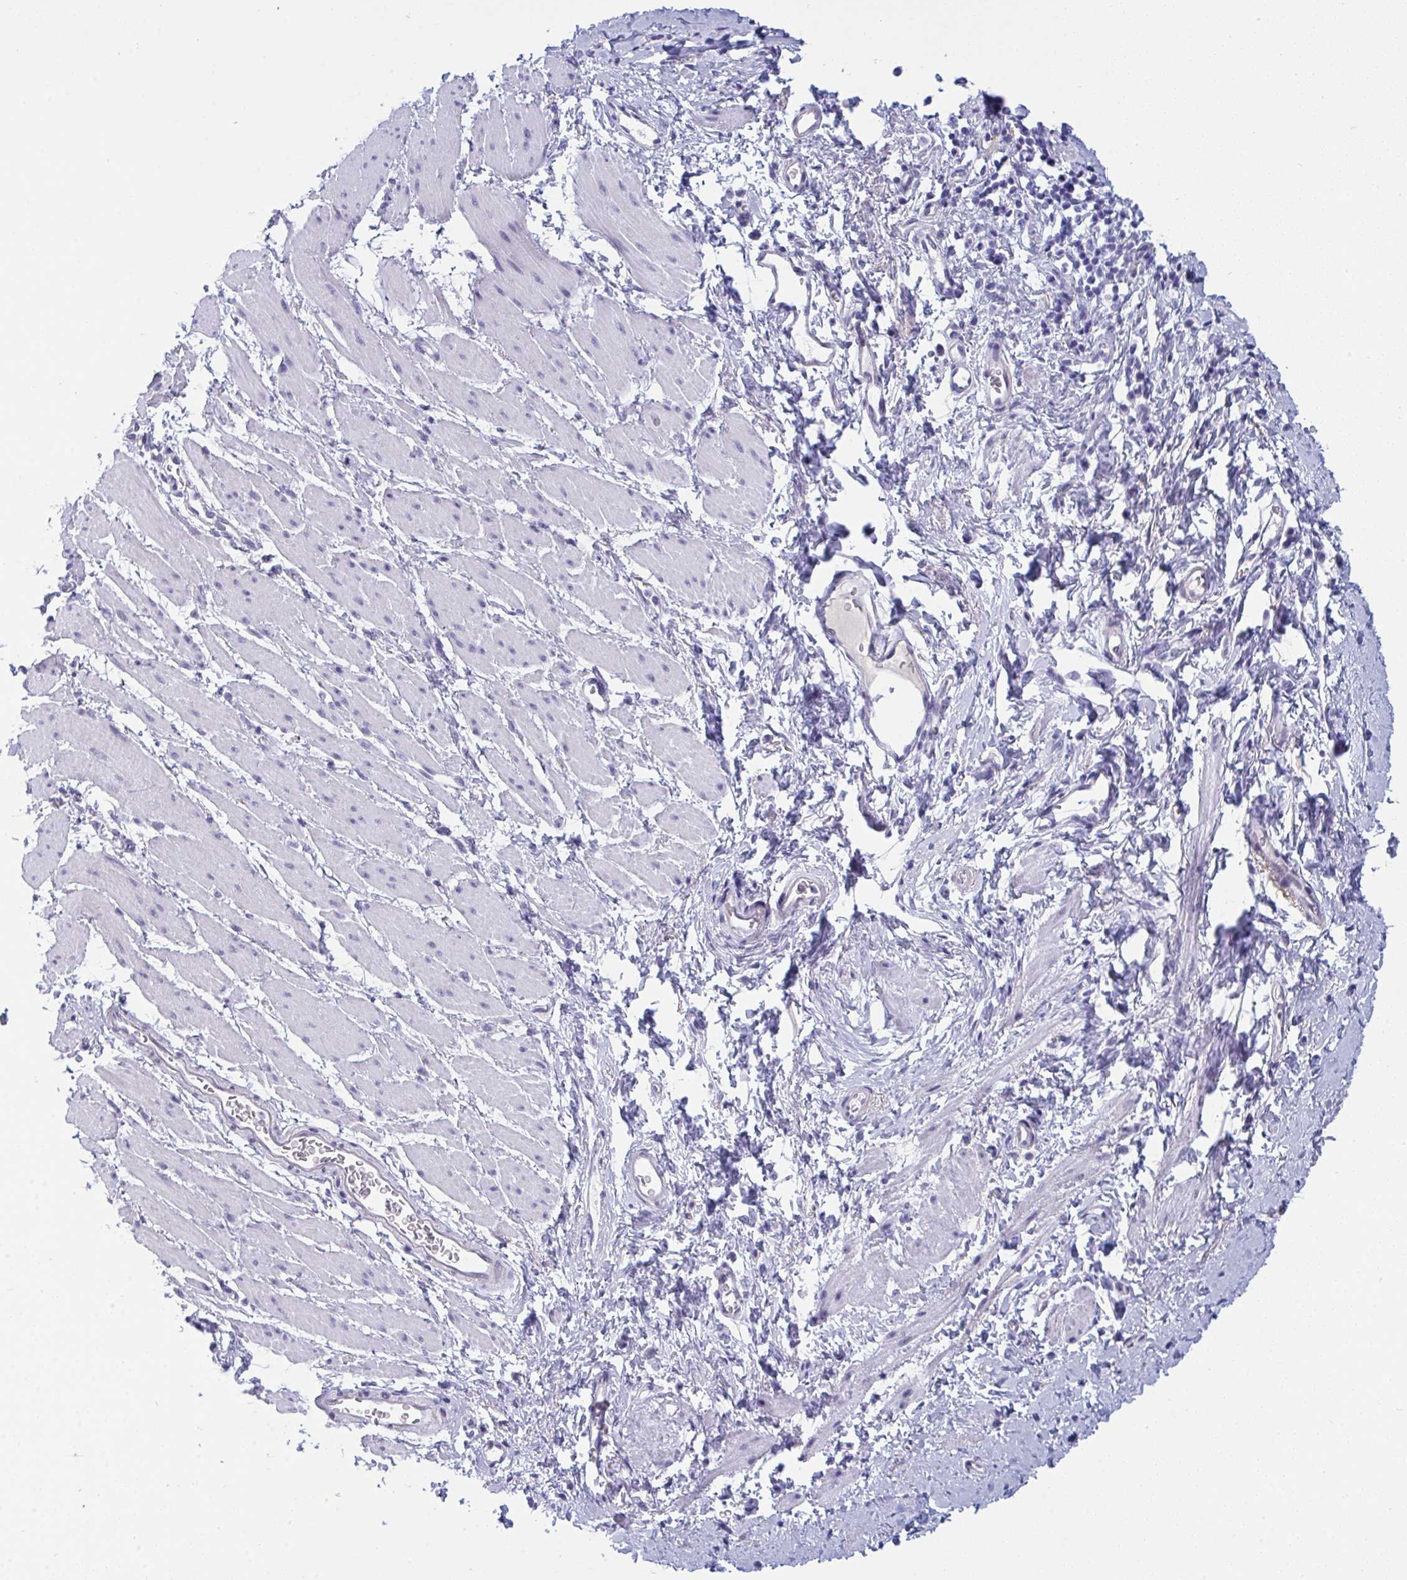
{"staining": {"intensity": "weak", "quantity": "<25%", "location": "cytoplasmic/membranous,nuclear"}, "tissue": "esophagus", "cell_type": "Squamous epithelial cells", "image_type": "normal", "snomed": [{"axis": "morphology", "description": "Normal tissue, NOS"}, {"axis": "topography", "description": "Esophagus"}], "caption": "Protein analysis of unremarkable esophagus displays no significant staining in squamous epithelial cells.", "gene": "PRDM9", "patient": {"sex": "male", "age": 70}}